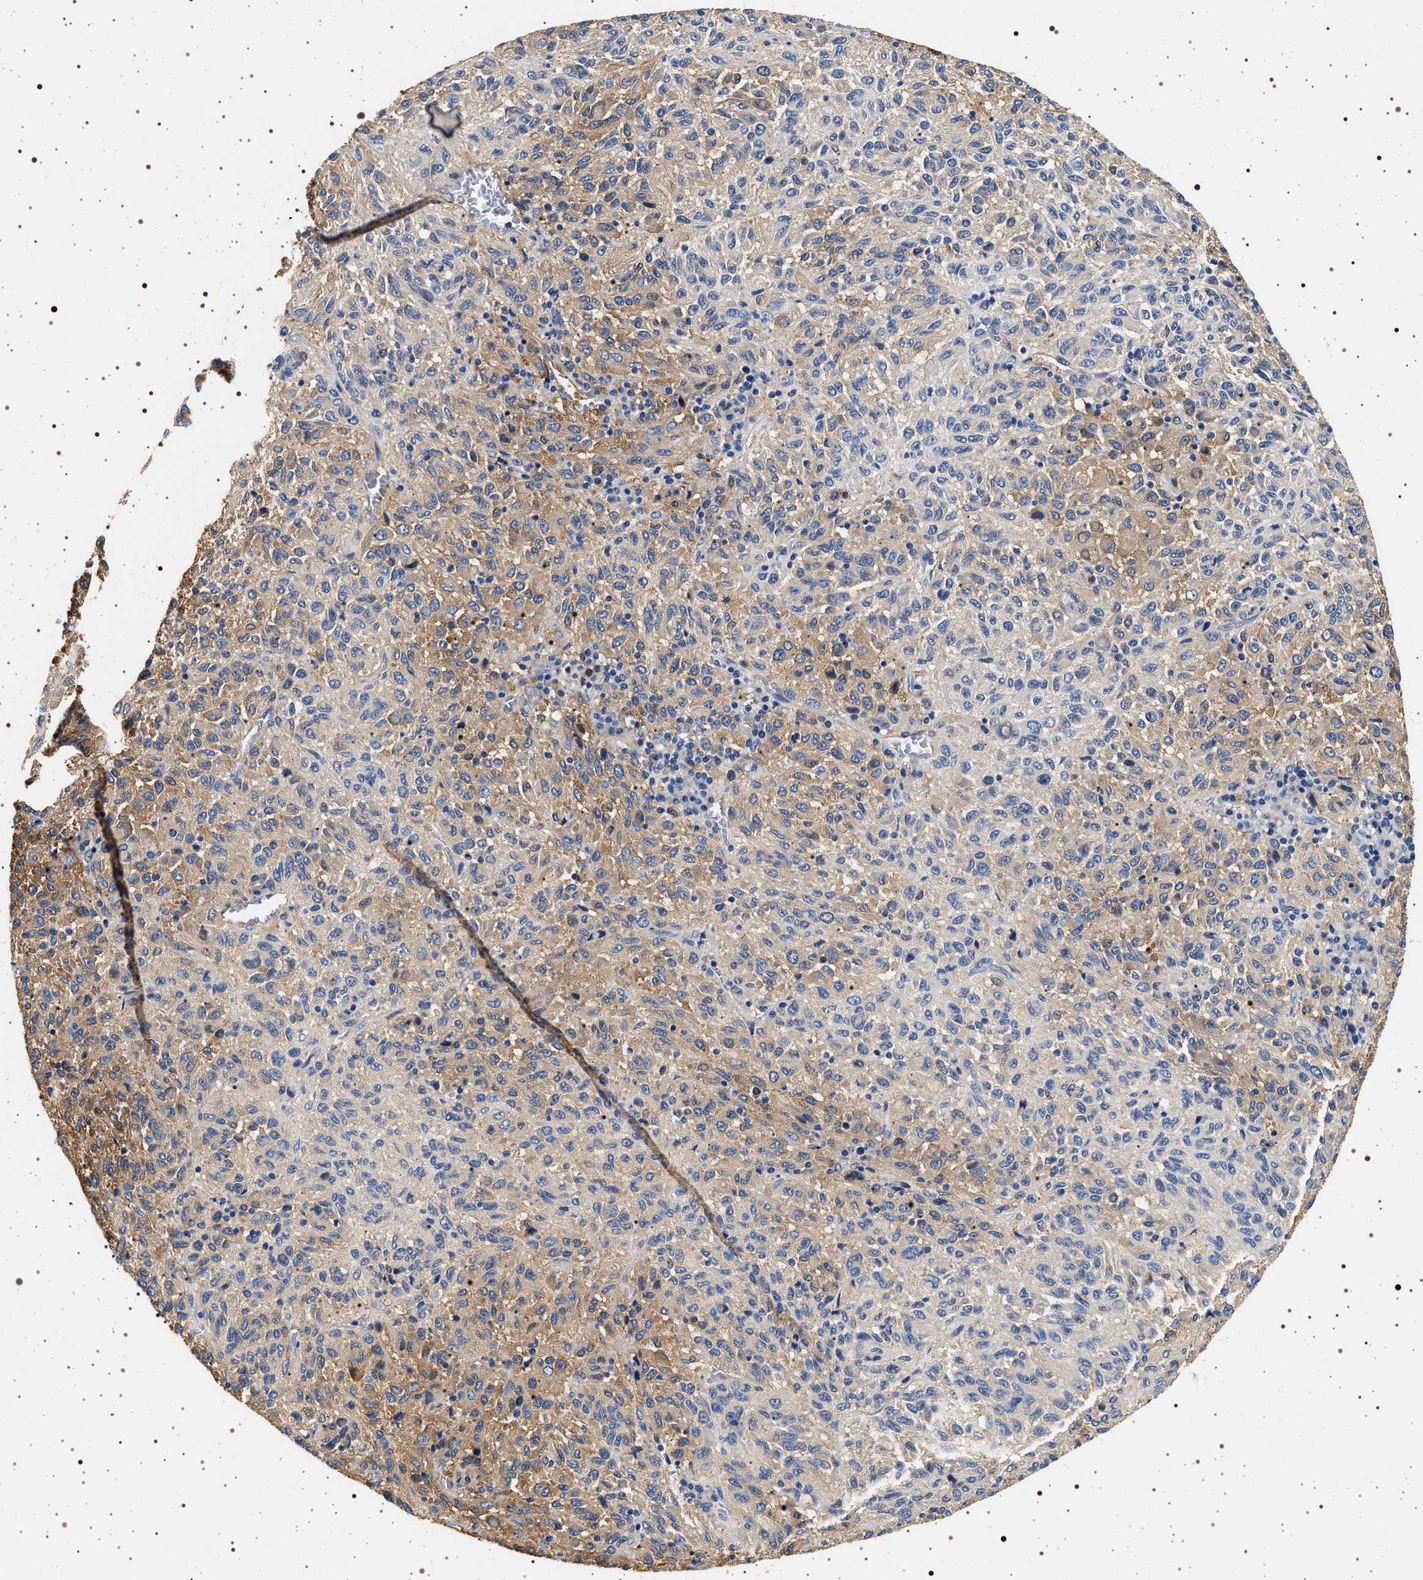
{"staining": {"intensity": "moderate", "quantity": "25%-75%", "location": "cytoplasmic/membranous"}, "tissue": "melanoma", "cell_type": "Tumor cells", "image_type": "cancer", "snomed": [{"axis": "morphology", "description": "Malignant melanoma, Metastatic site"}, {"axis": "topography", "description": "Lung"}], "caption": "A high-resolution photomicrograph shows immunohistochemistry (IHC) staining of melanoma, which shows moderate cytoplasmic/membranous positivity in approximately 25%-75% of tumor cells.", "gene": "HSD17B1", "patient": {"sex": "male", "age": 64}}